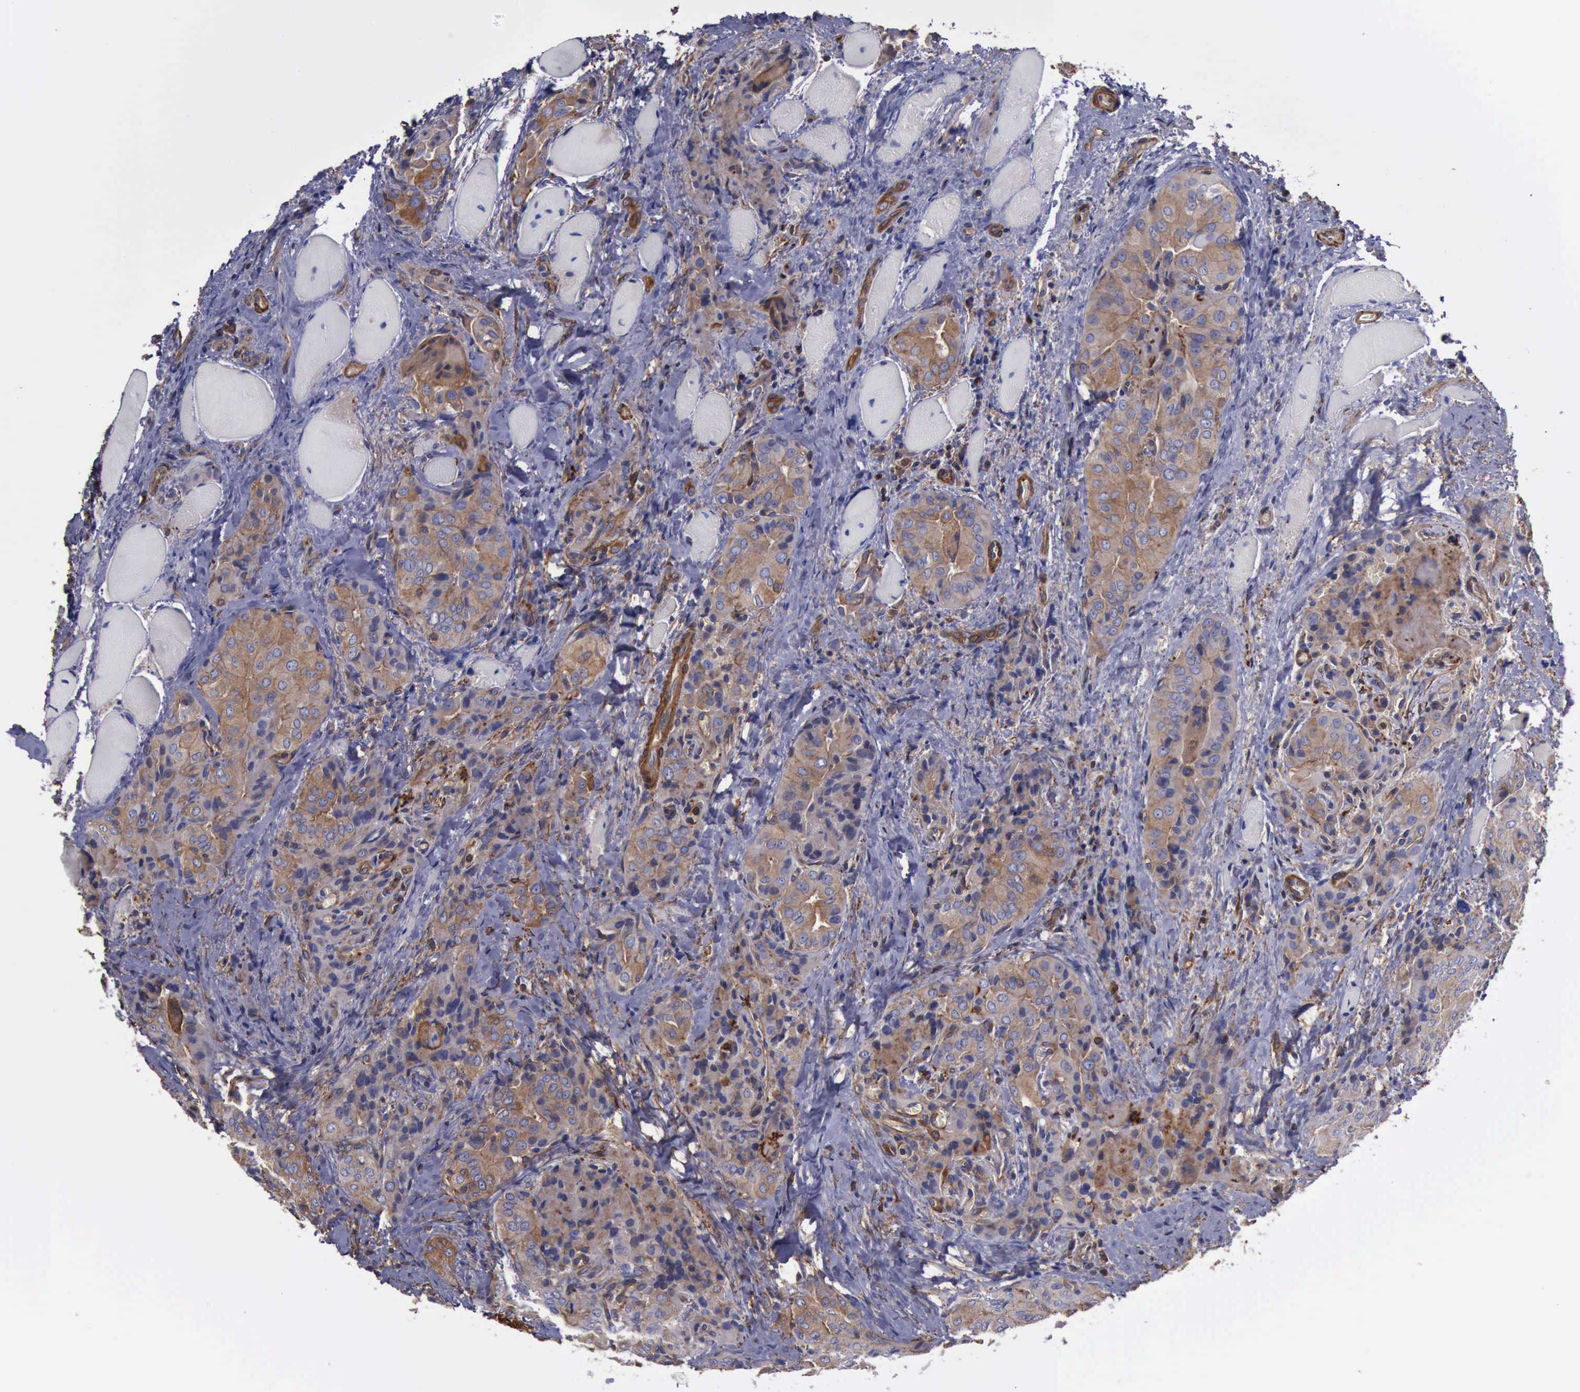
{"staining": {"intensity": "strong", "quantity": ">75%", "location": "cytoplasmic/membranous"}, "tissue": "thyroid cancer", "cell_type": "Tumor cells", "image_type": "cancer", "snomed": [{"axis": "morphology", "description": "Papillary adenocarcinoma, NOS"}, {"axis": "topography", "description": "Thyroid gland"}], "caption": "Protein expression analysis of thyroid cancer demonstrates strong cytoplasmic/membranous positivity in approximately >75% of tumor cells.", "gene": "FLNA", "patient": {"sex": "female", "age": 71}}